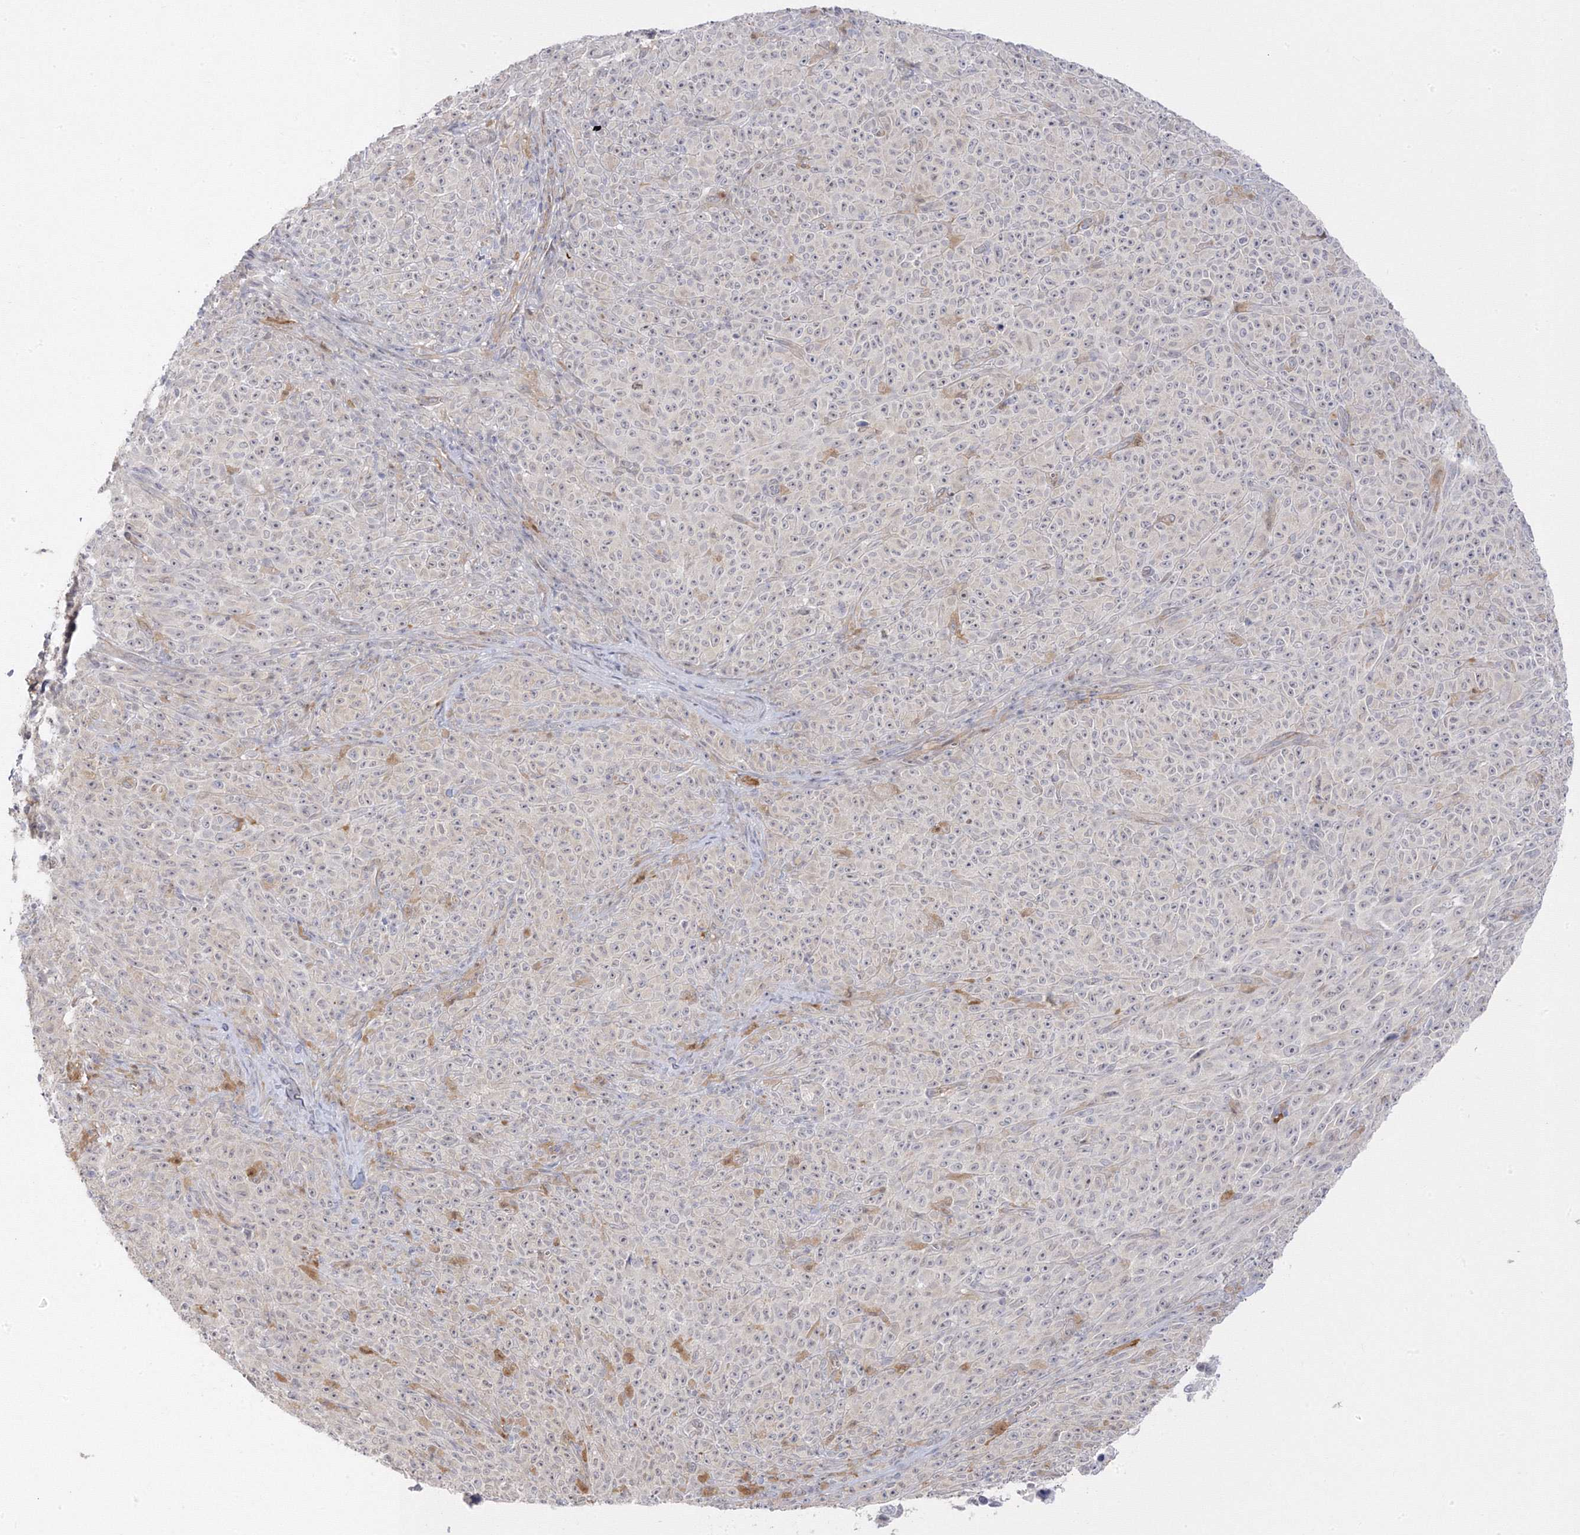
{"staining": {"intensity": "negative", "quantity": "none", "location": "none"}, "tissue": "melanoma", "cell_type": "Tumor cells", "image_type": "cancer", "snomed": [{"axis": "morphology", "description": "Malignant melanoma, NOS"}, {"axis": "topography", "description": "Skin"}], "caption": "This is an immunohistochemistry micrograph of melanoma. There is no positivity in tumor cells.", "gene": "C2CD2", "patient": {"sex": "female", "age": 82}}